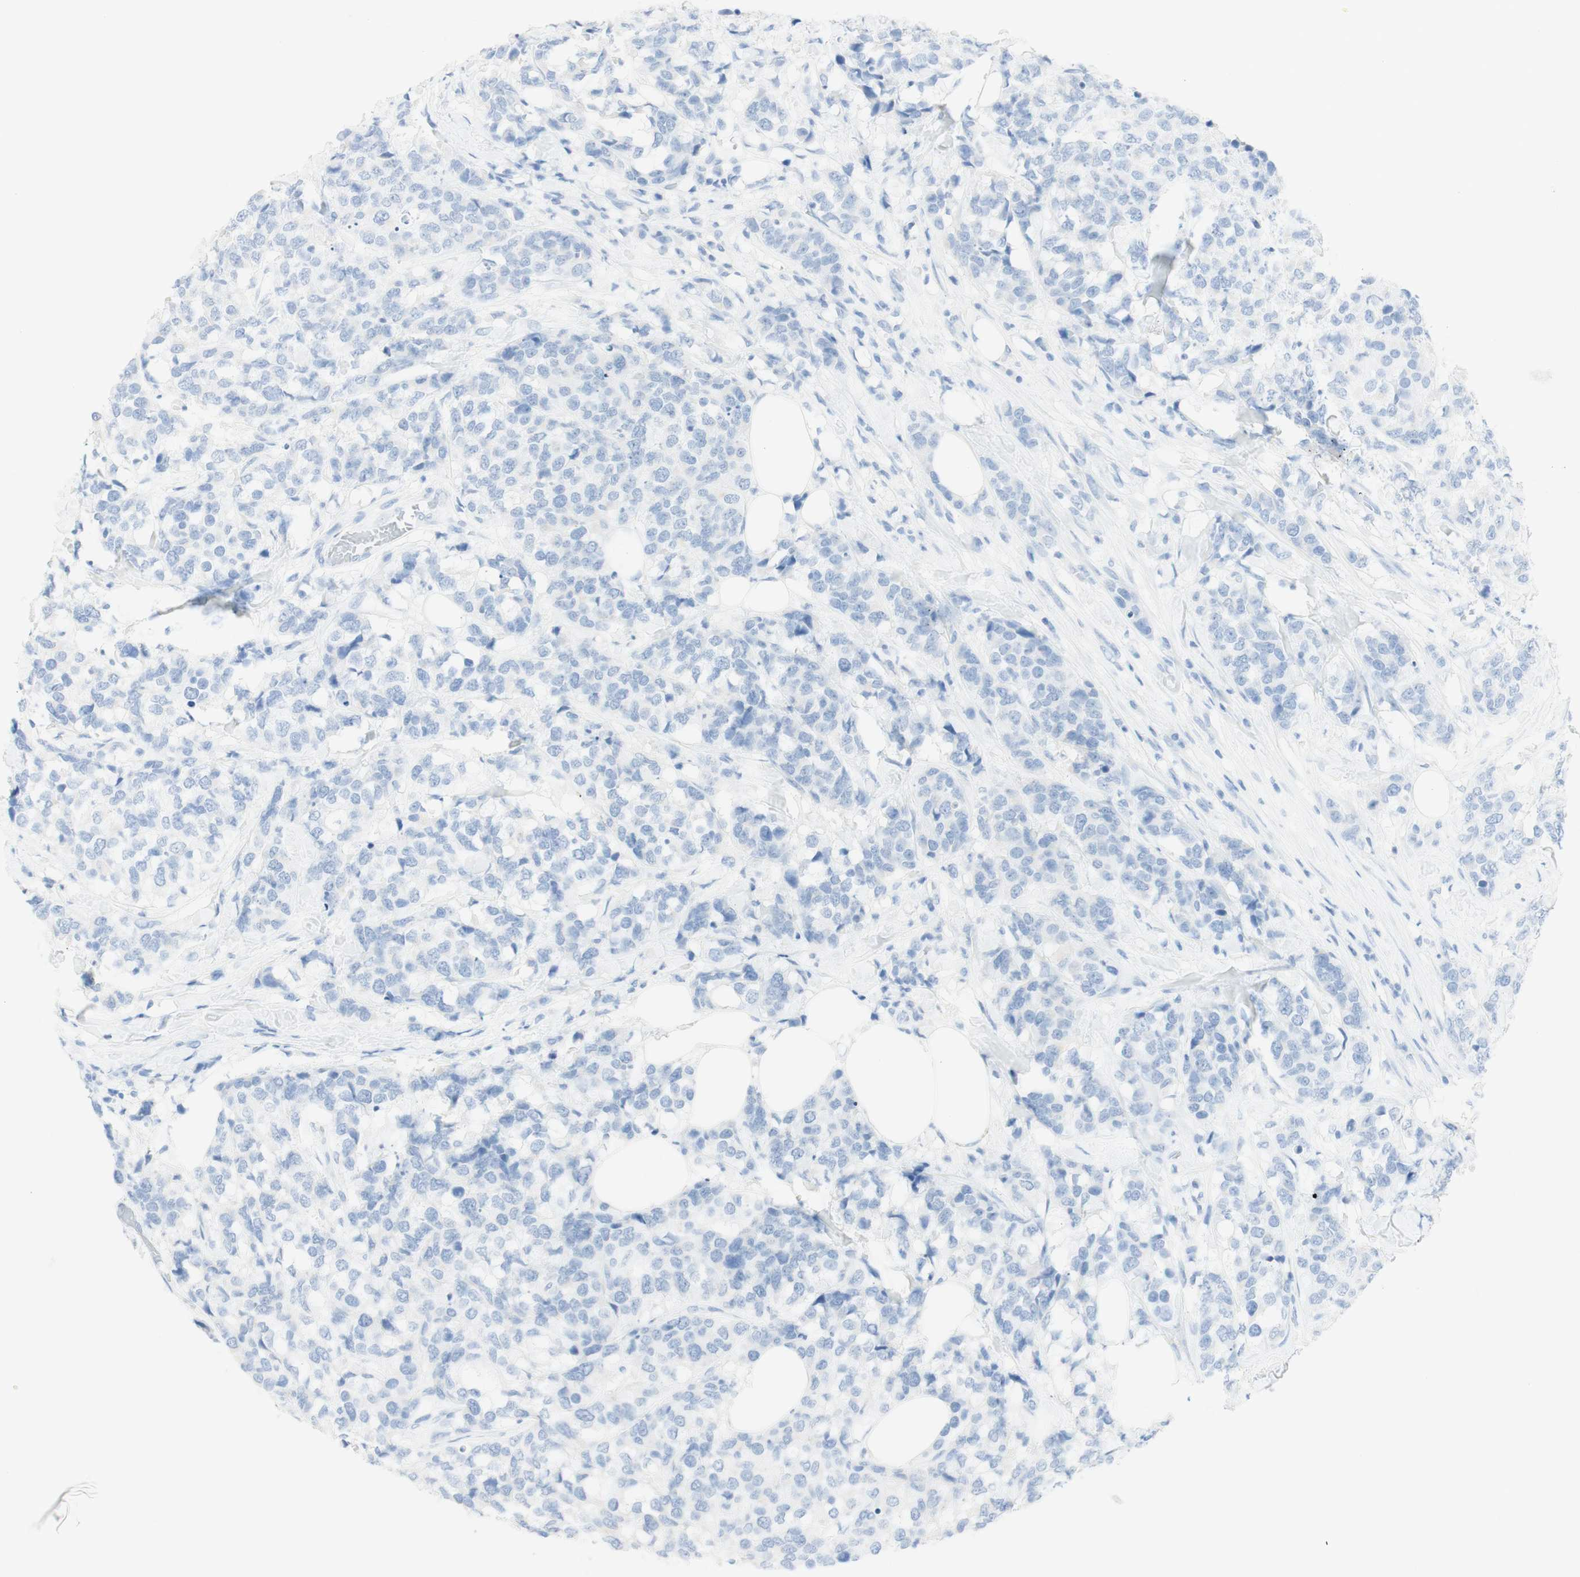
{"staining": {"intensity": "negative", "quantity": "none", "location": "none"}, "tissue": "breast cancer", "cell_type": "Tumor cells", "image_type": "cancer", "snomed": [{"axis": "morphology", "description": "Lobular carcinoma"}, {"axis": "topography", "description": "Breast"}], "caption": "Lobular carcinoma (breast) was stained to show a protein in brown. There is no significant staining in tumor cells.", "gene": "TPO", "patient": {"sex": "female", "age": 59}}